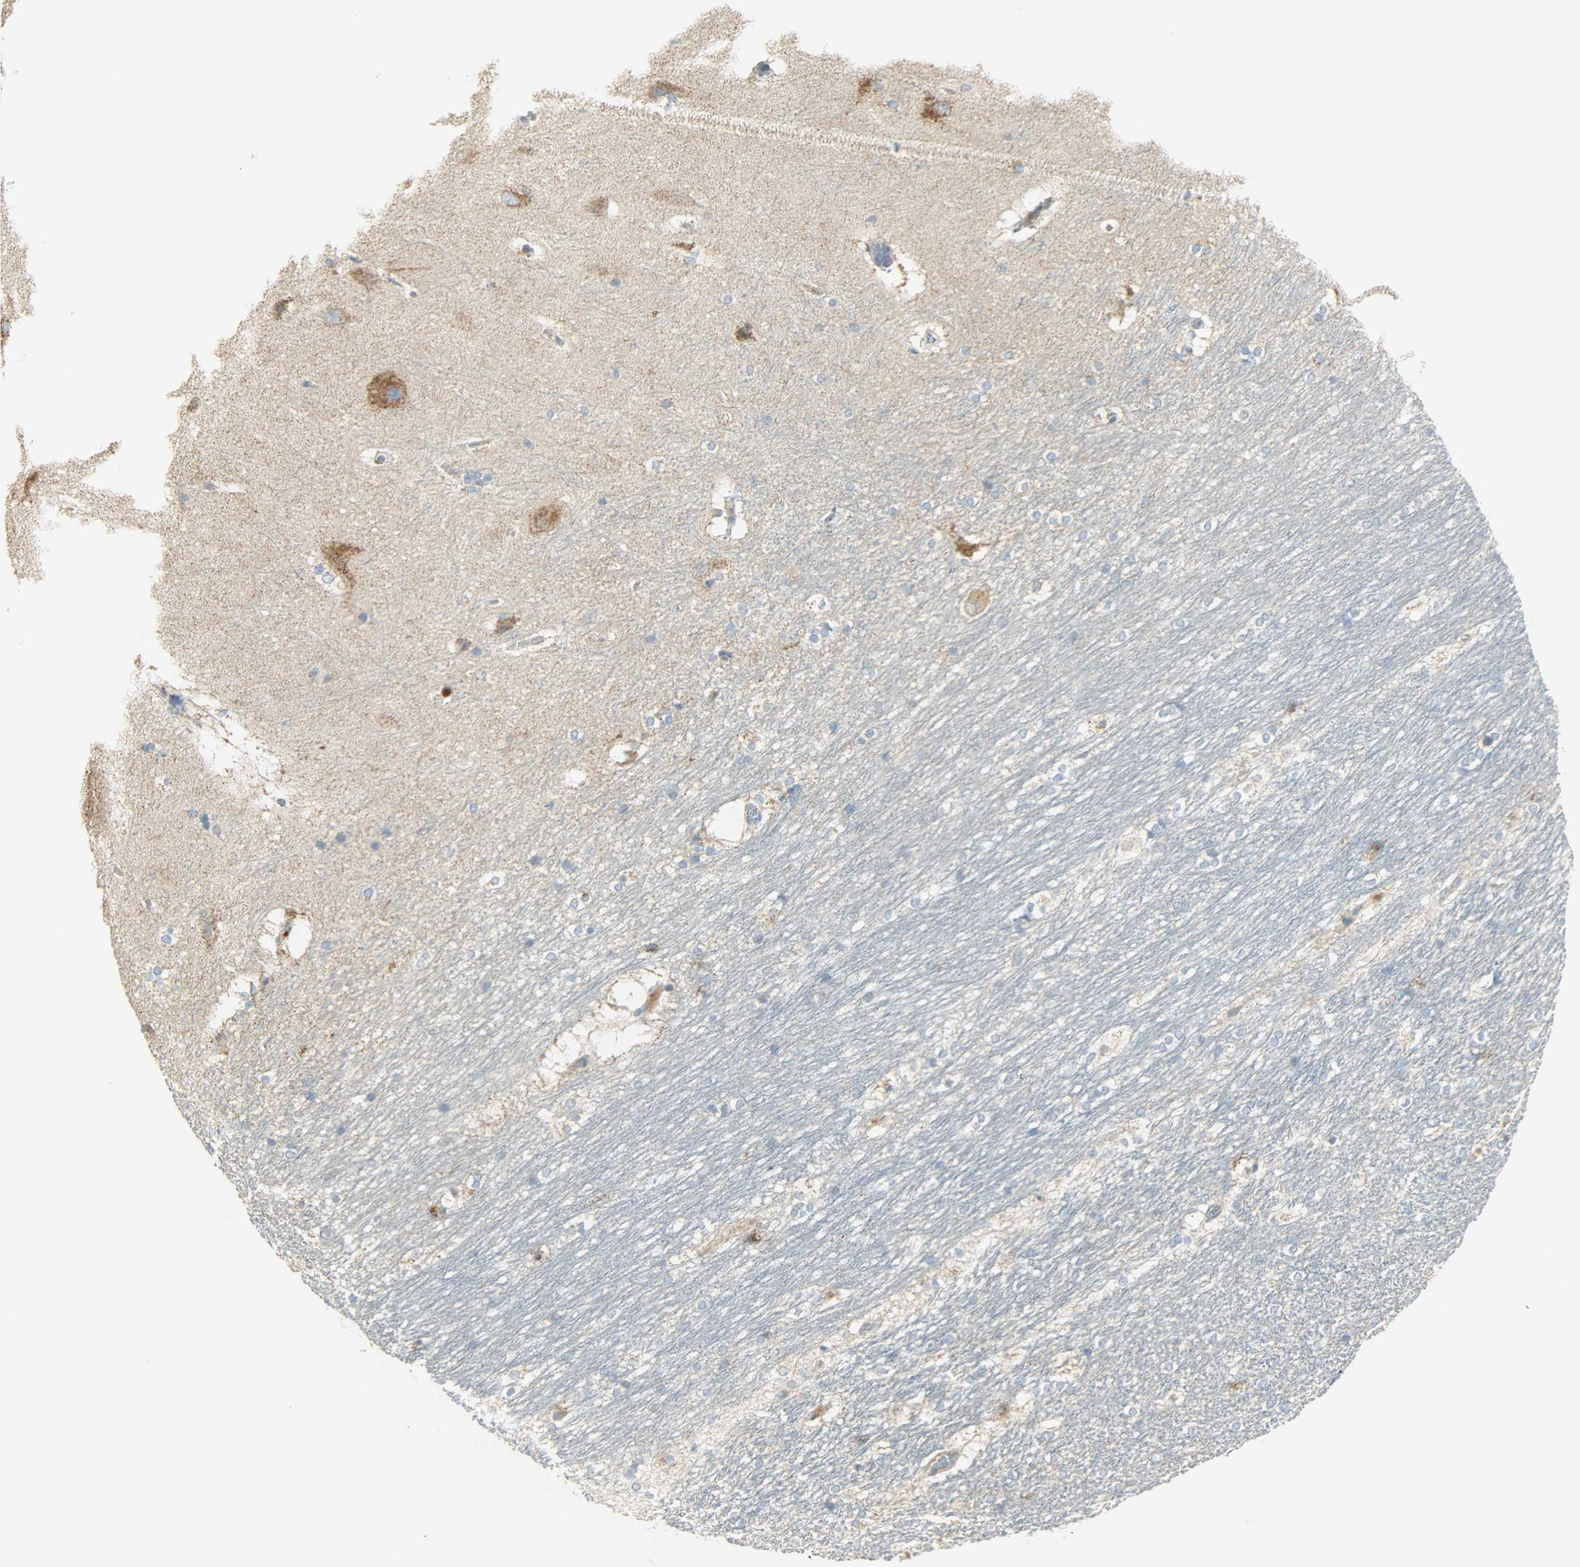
{"staining": {"intensity": "negative", "quantity": "none", "location": "none"}, "tissue": "hippocampus", "cell_type": "Glial cells", "image_type": "normal", "snomed": [{"axis": "morphology", "description": "Normal tissue, NOS"}, {"axis": "topography", "description": "Hippocampus"}], "caption": "A histopathology image of human hippocampus is negative for staining in glial cells. Brightfield microscopy of immunohistochemistry stained with DAB (3,3'-diaminobenzidine) (brown) and hematoxylin (blue), captured at high magnification.", "gene": "NNT", "patient": {"sex": "female", "age": 19}}